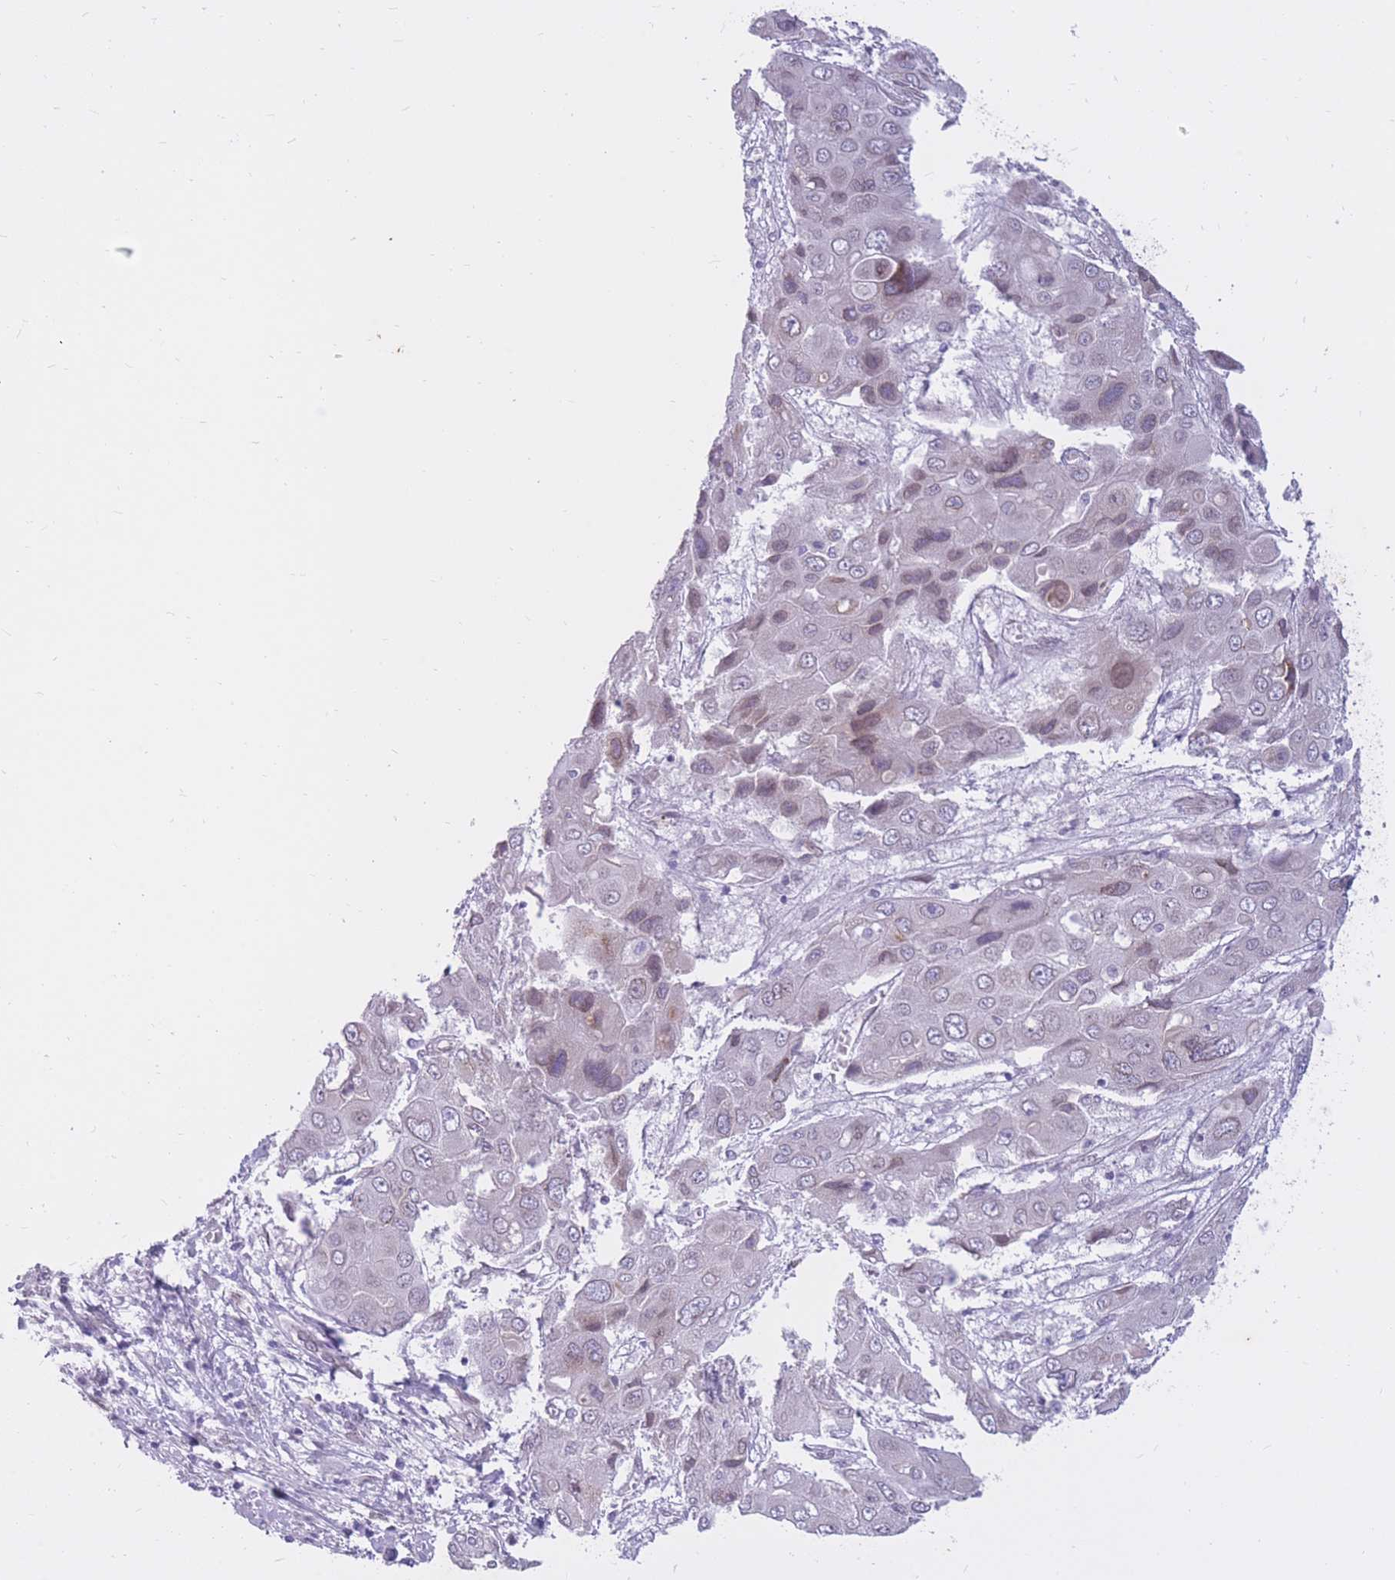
{"staining": {"intensity": "weak", "quantity": "<25%", "location": "nuclear"}, "tissue": "liver cancer", "cell_type": "Tumor cells", "image_type": "cancer", "snomed": [{"axis": "morphology", "description": "Cholangiocarcinoma"}, {"axis": "topography", "description": "Liver"}], "caption": "A histopathology image of liver cancer (cholangiocarcinoma) stained for a protein demonstrates no brown staining in tumor cells. (DAB (3,3'-diaminobenzidine) immunohistochemistry visualized using brightfield microscopy, high magnification).", "gene": "HOOK2", "patient": {"sex": "male", "age": 67}}